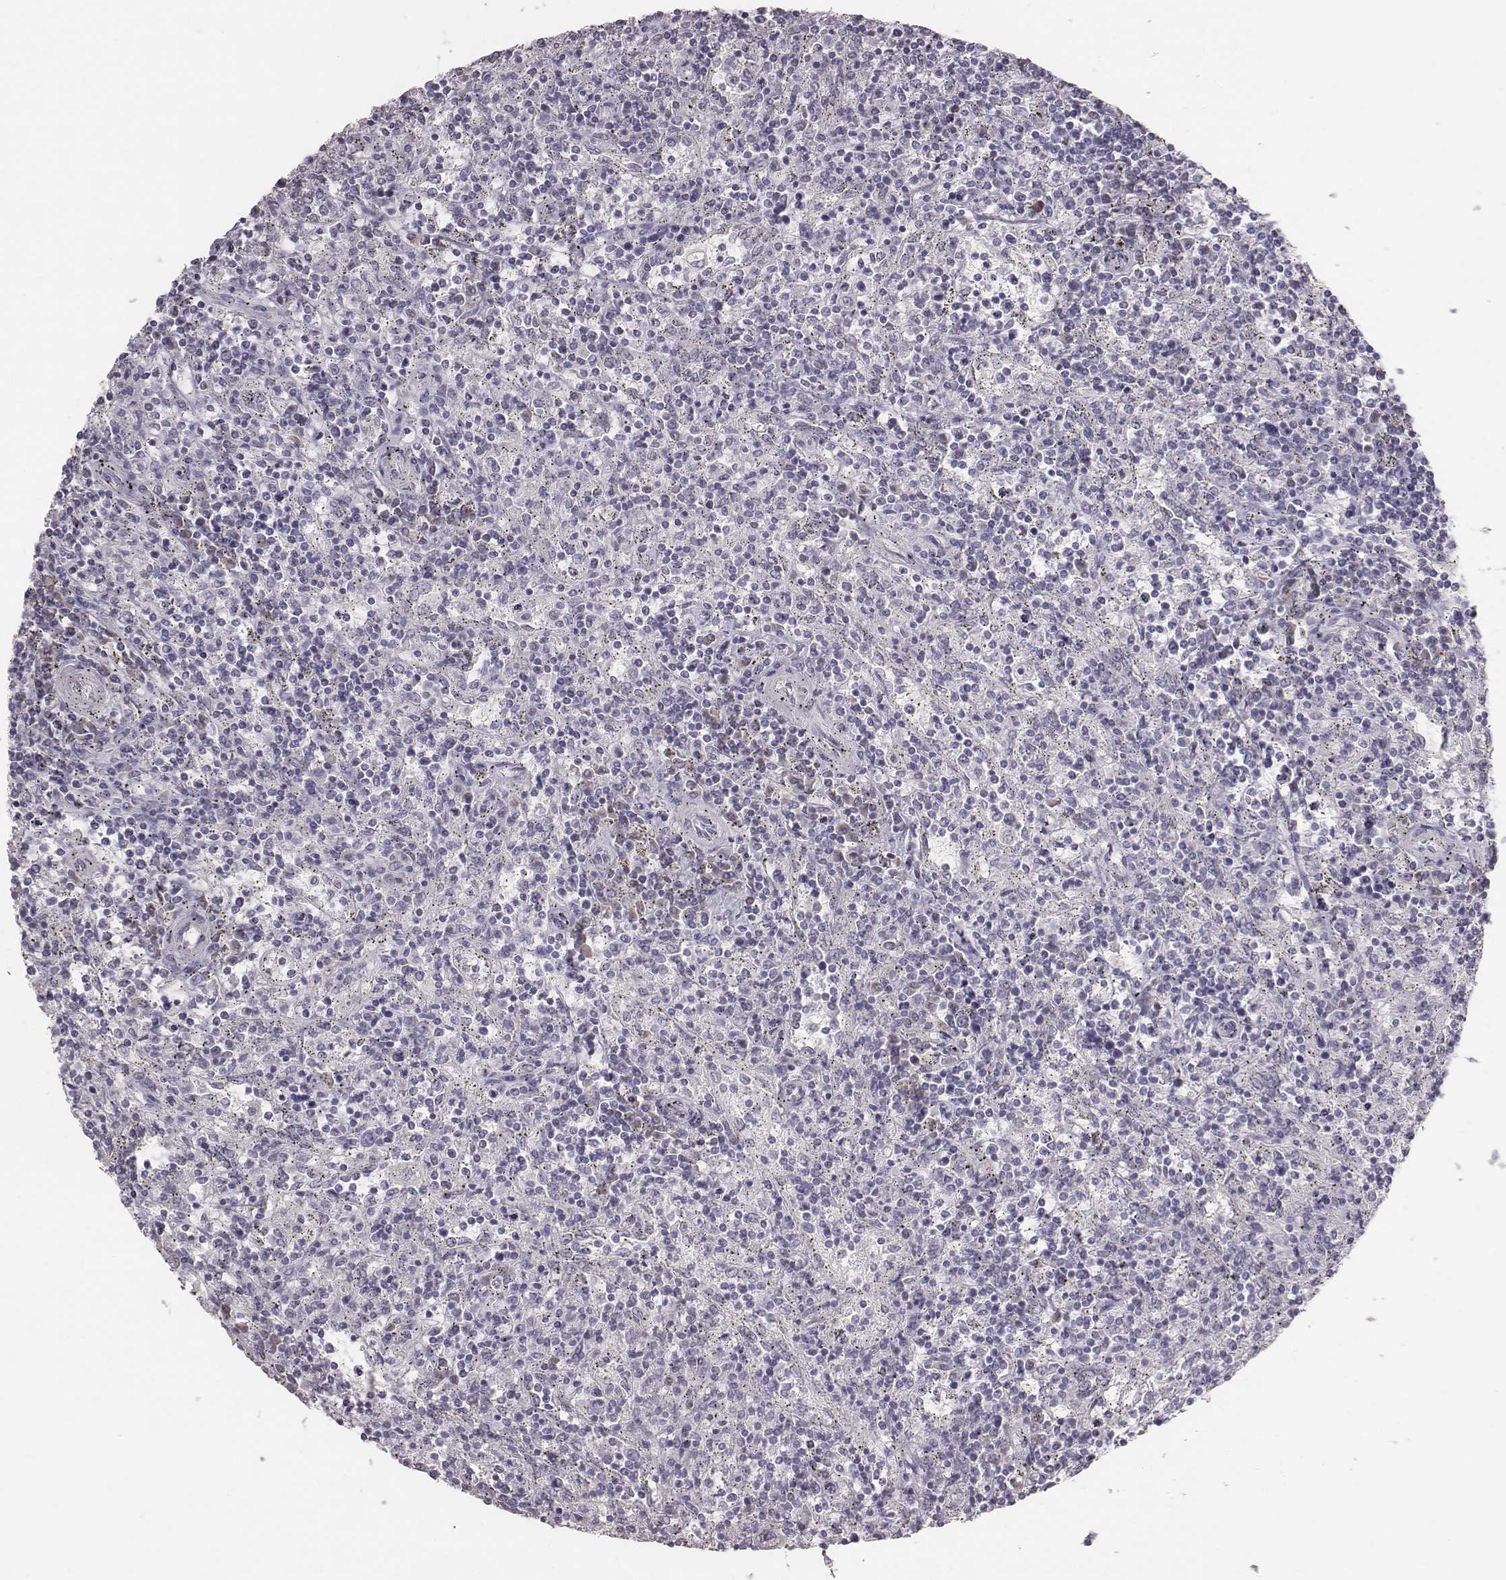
{"staining": {"intensity": "negative", "quantity": "none", "location": "none"}, "tissue": "lymphoma", "cell_type": "Tumor cells", "image_type": "cancer", "snomed": [{"axis": "morphology", "description": "Malignant lymphoma, non-Hodgkin's type, Low grade"}, {"axis": "topography", "description": "Spleen"}], "caption": "A histopathology image of human lymphoma is negative for staining in tumor cells.", "gene": "C6orf58", "patient": {"sex": "male", "age": 62}}